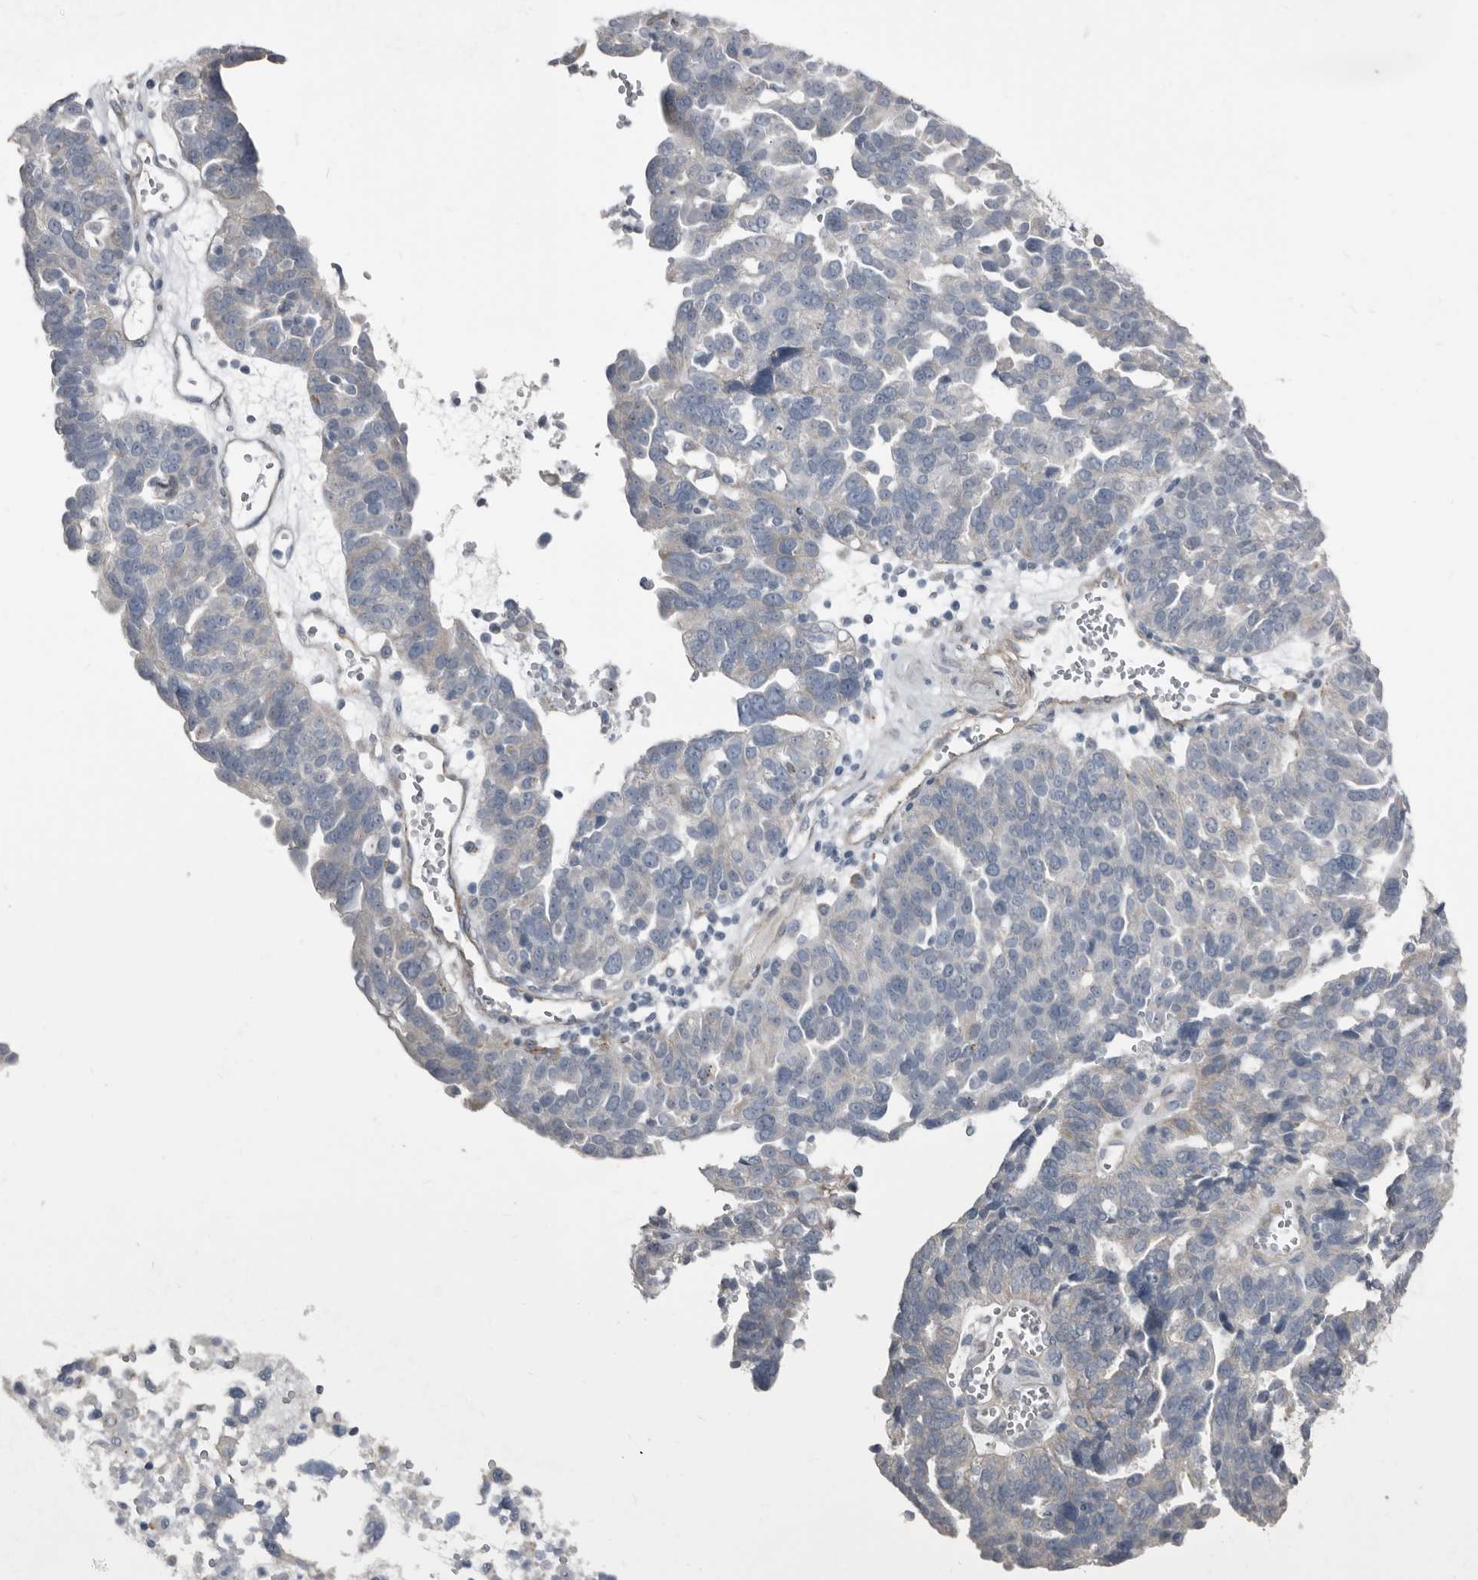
{"staining": {"intensity": "negative", "quantity": "none", "location": "none"}, "tissue": "ovarian cancer", "cell_type": "Tumor cells", "image_type": "cancer", "snomed": [{"axis": "morphology", "description": "Cystadenocarcinoma, serous, NOS"}, {"axis": "topography", "description": "Ovary"}], "caption": "Immunohistochemistry photomicrograph of neoplastic tissue: serous cystadenocarcinoma (ovarian) stained with DAB reveals no significant protein positivity in tumor cells.", "gene": "ZNF114", "patient": {"sex": "female", "age": 59}}